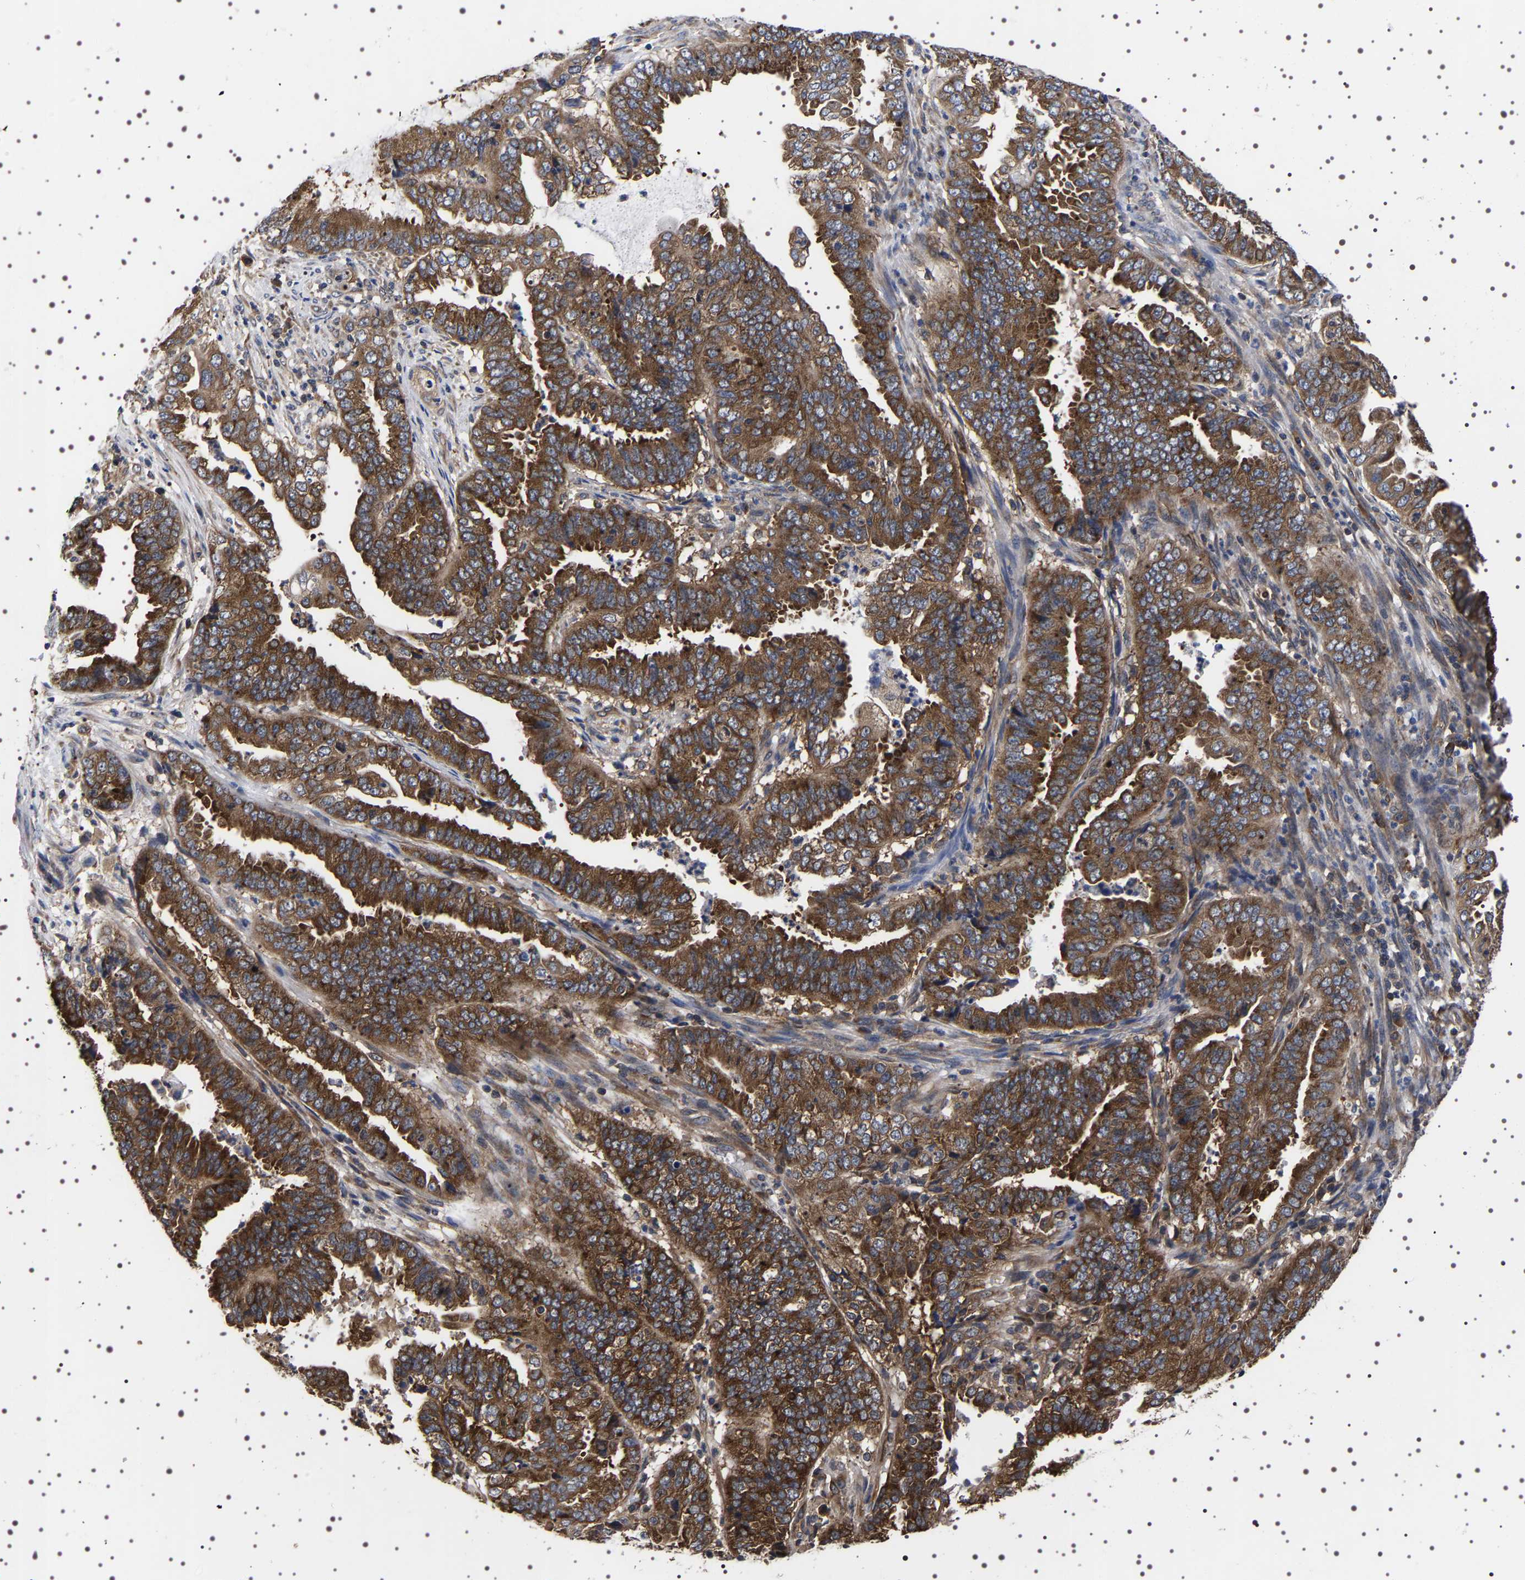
{"staining": {"intensity": "strong", "quantity": ">75%", "location": "cytoplasmic/membranous"}, "tissue": "endometrial cancer", "cell_type": "Tumor cells", "image_type": "cancer", "snomed": [{"axis": "morphology", "description": "Adenocarcinoma, NOS"}, {"axis": "topography", "description": "Endometrium"}], "caption": "This is an image of IHC staining of endometrial cancer, which shows strong staining in the cytoplasmic/membranous of tumor cells.", "gene": "DARS1", "patient": {"sex": "female", "age": 51}}